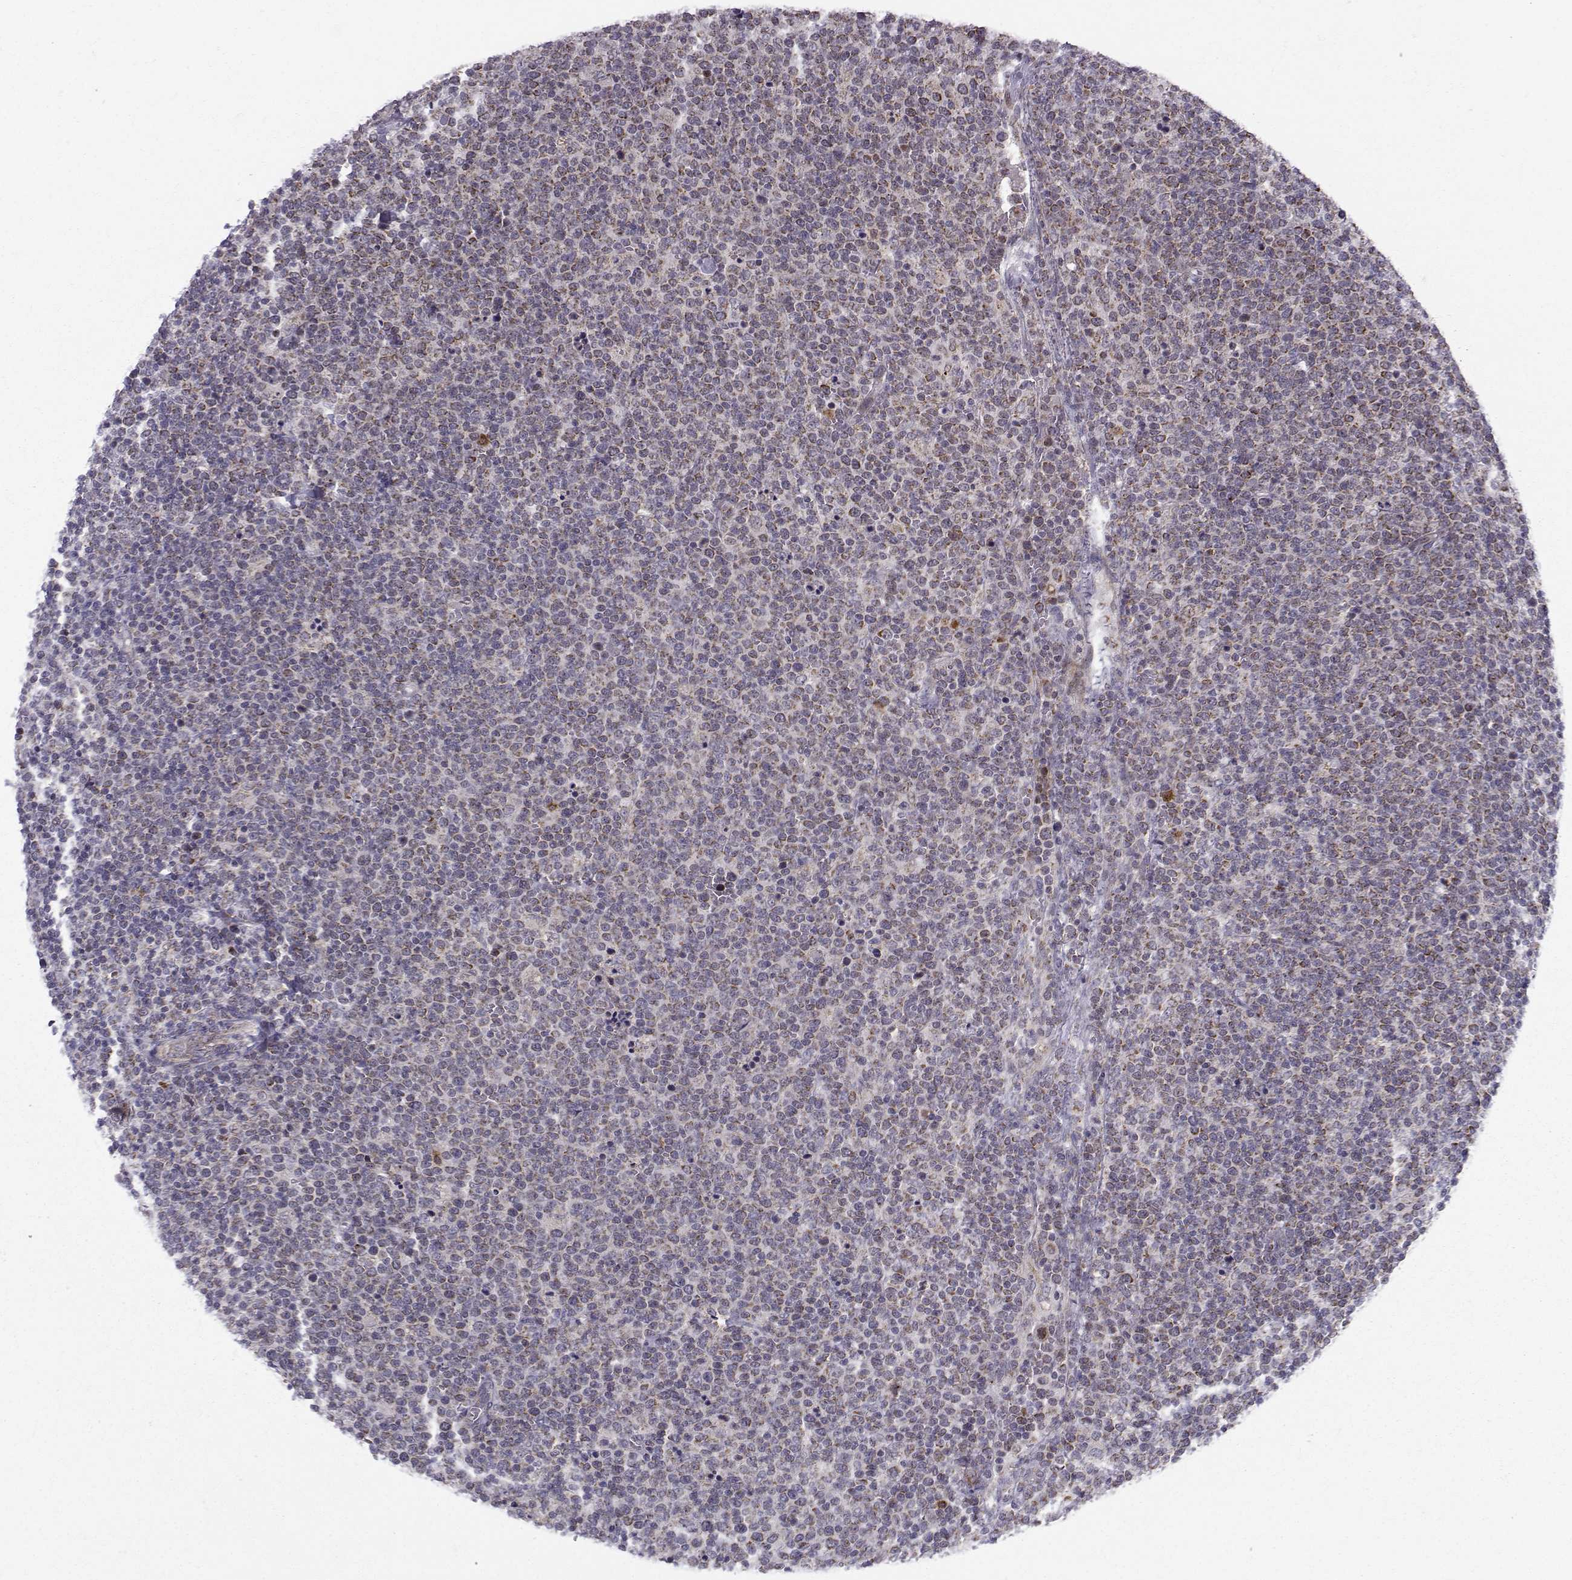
{"staining": {"intensity": "moderate", "quantity": "<25%", "location": "cytoplasmic/membranous"}, "tissue": "lymphoma", "cell_type": "Tumor cells", "image_type": "cancer", "snomed": [{"axis": "morphology", "description": "Malignant lymphoma, non-Hodgkin's type, High grade"}, {"axis": "topography", "description": "Lymph node"}], "caption": "Tumor cells show low levels of moderate cytoplasmic/membranous positivity in about <25% of cells in human high-grade malignant lymphoma, non-Hodgkin's type.", "gene": "NECAB3", "patient": {"sex": "male", "age": 61}}